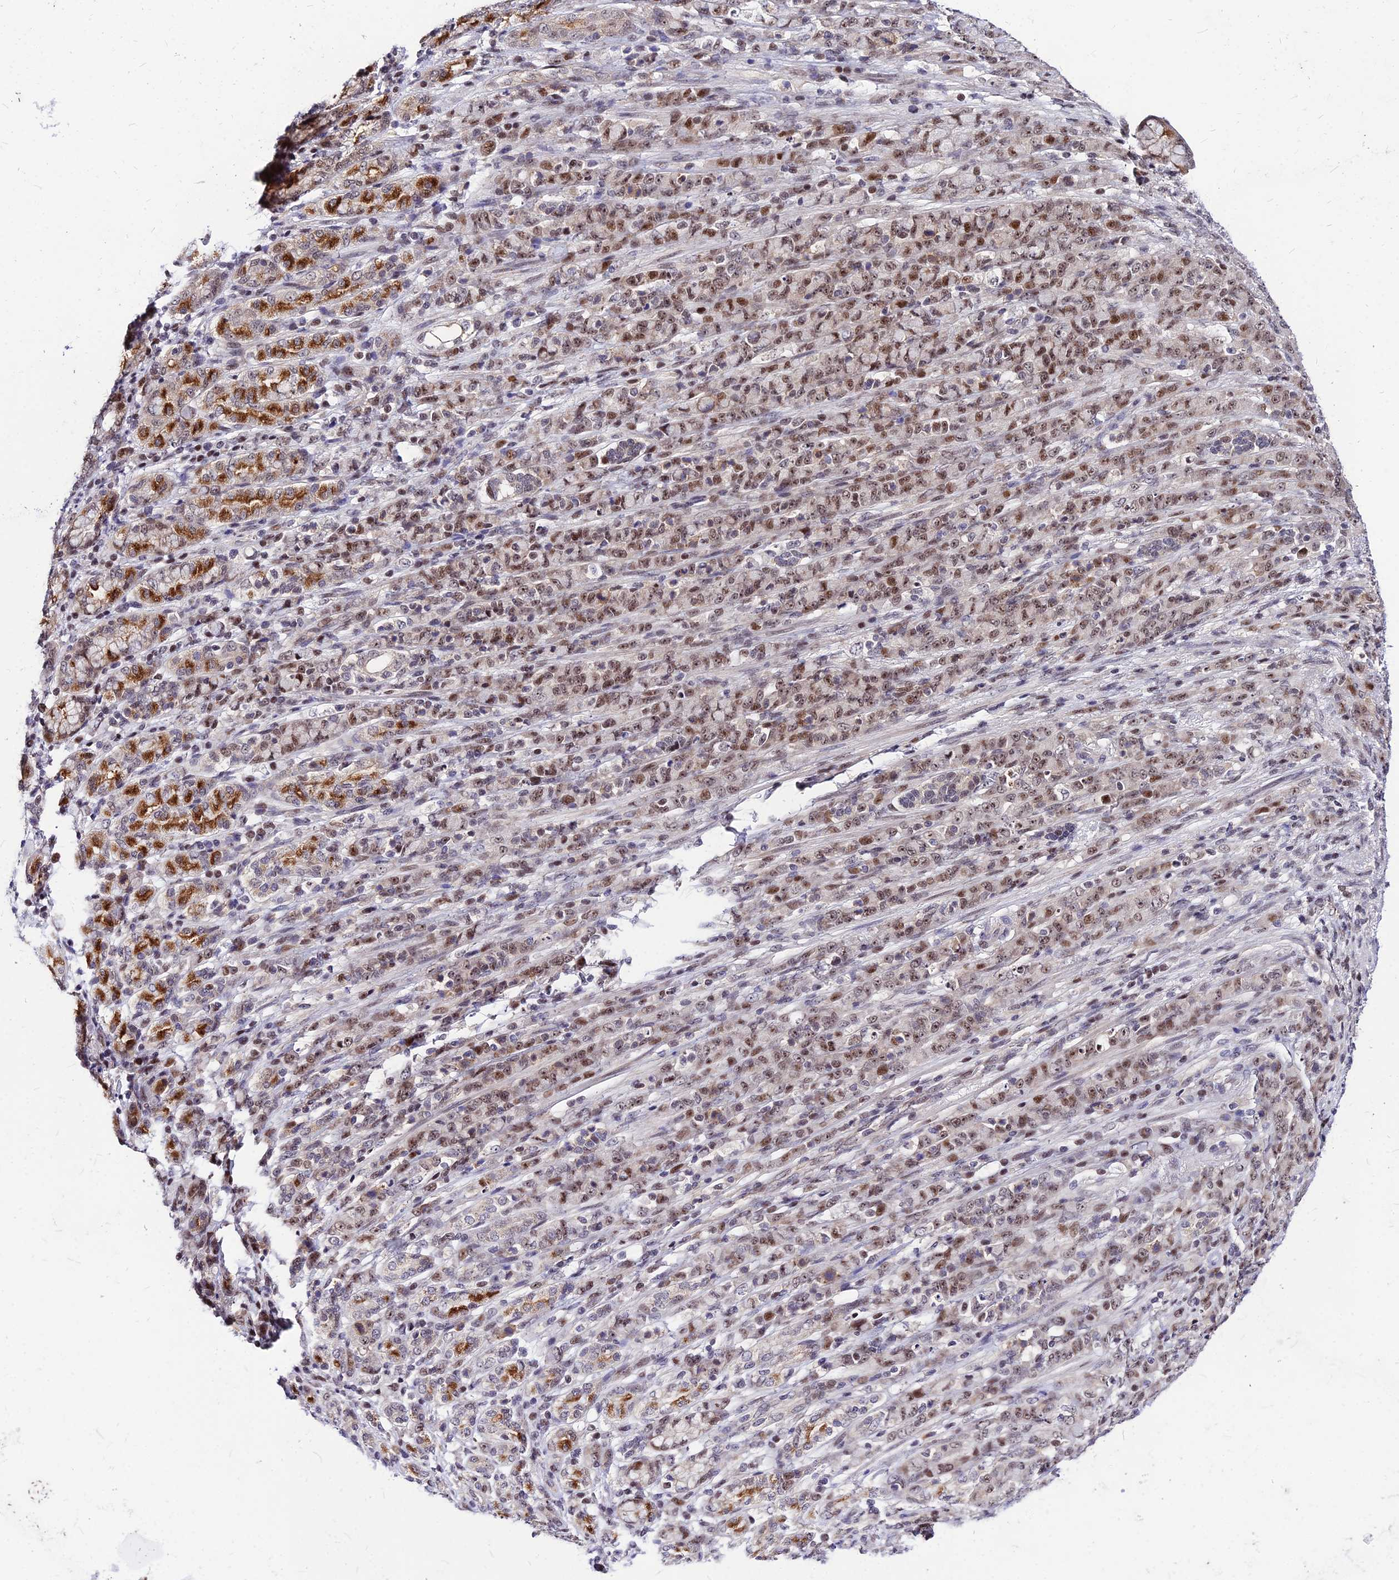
{"staining": {"intensity": "moderate", "quantity": ">75%", "location": "cytoplasmic/membranous,nuclear"}, "tissue": "stomach cancer", "cell_type": "Tumor cells", "image_type": "cancer", "snomed": [{"axis": "morphology", "description": "Normal tissue, NOS"}, {"axis": "morphology", "description": "Adenocarcinoma, NOS"}, {"axis": "topography", "description": "Stomach"}], "caption": "Immunohistochemistry (IHC) histopathology image of neoplastic tissue: human stomach cancer (adenocarcinoma) stained using immunohistochemistry reveals medium levels of moderate protein expression localized specifically in the cytoplasmic/membranous and nuclear of tumor cells, appearing as a cytoplasmic/membranous and nuclear brown color.", "gene": "DDX55", "patient": {"sex": "female", "age": 79}}